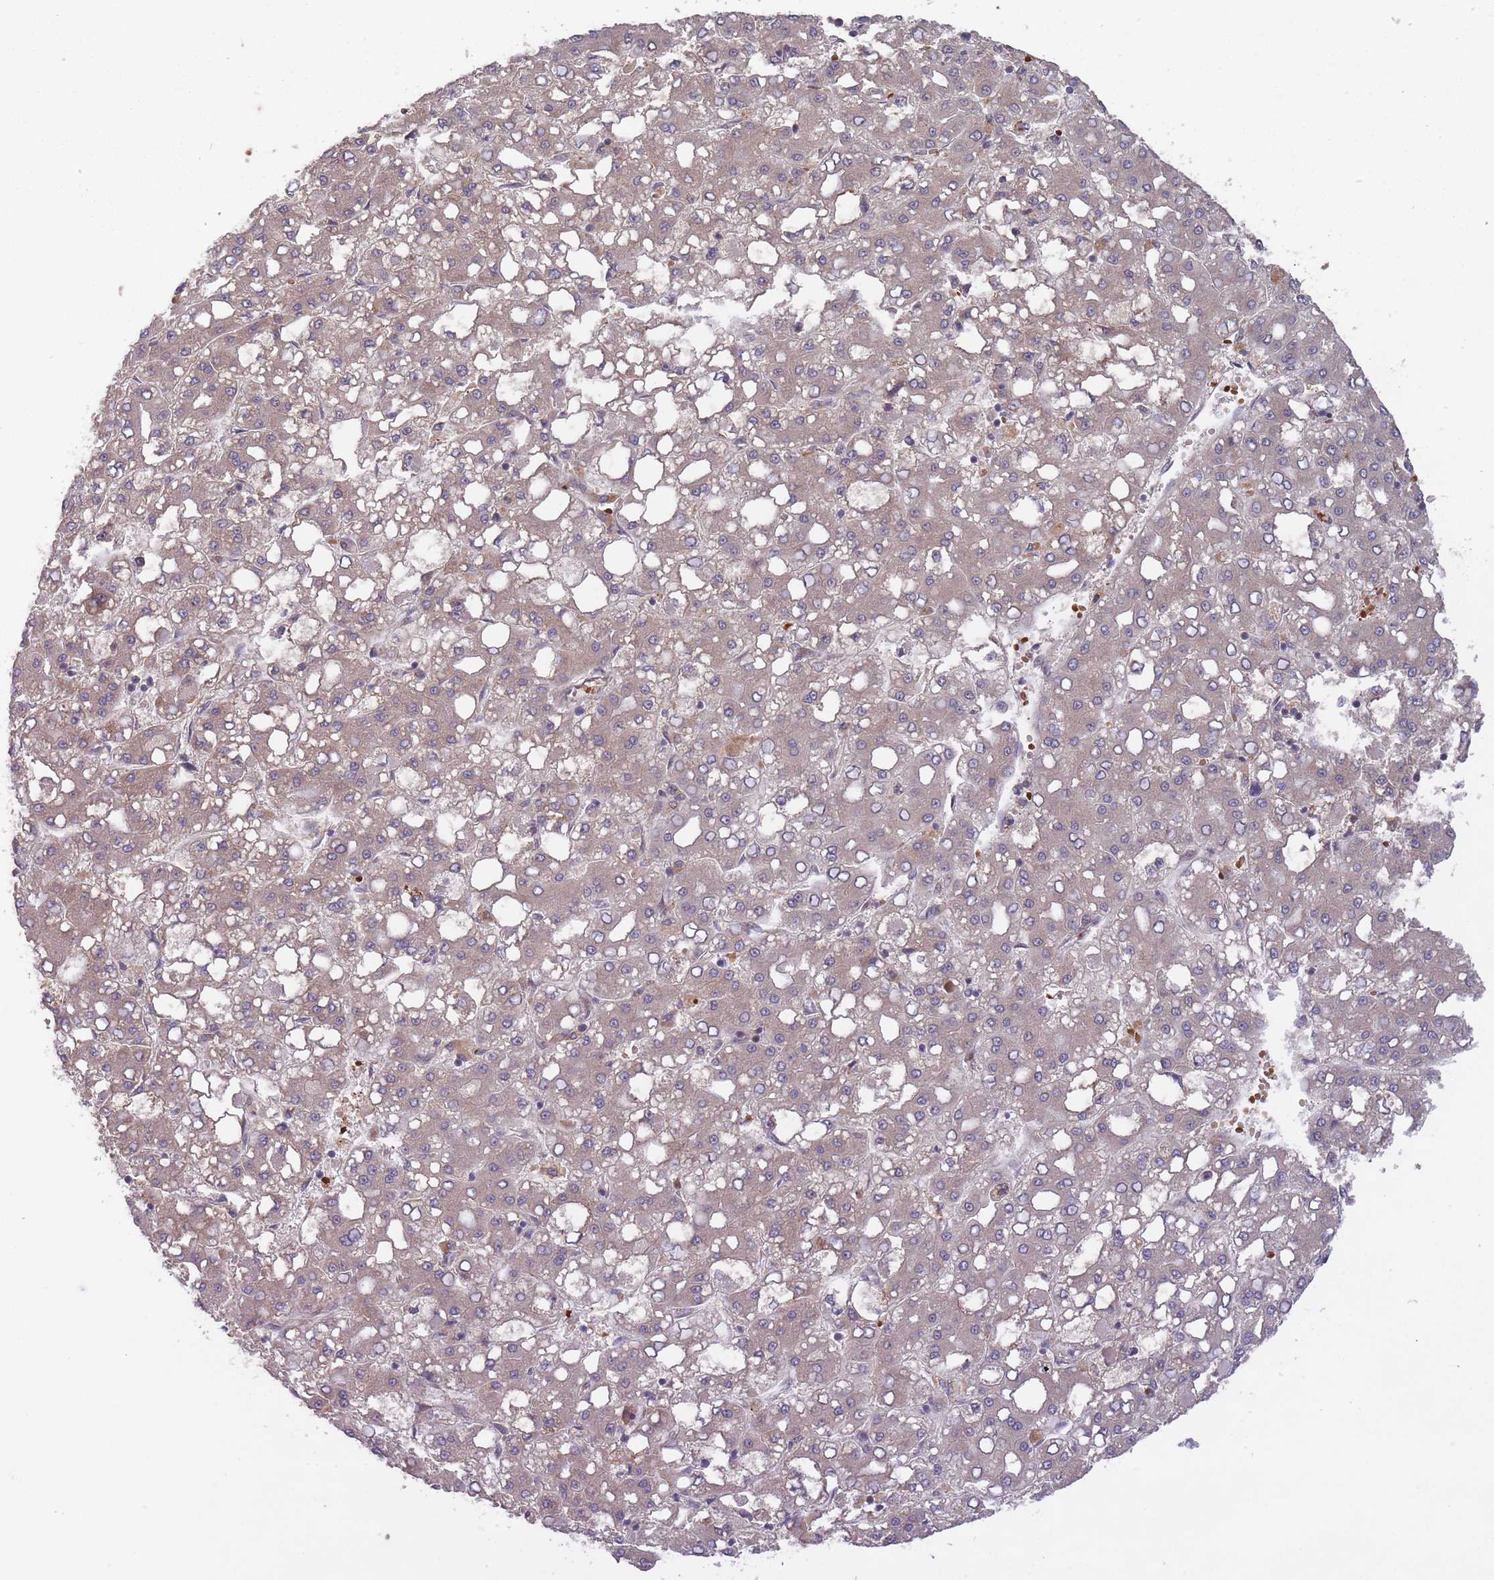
{"staining": {"intensity": "negative", "quantity": "none", "location": "none"}, "tissue": "liver cancer", "cell_type": "Tumor cells", "image_type": "cancer", "snomed": [{"axis": "morphology", "description": "Carcinoma, Hepatocellular, NOS"}, {"axis": "topography", "description": "Liver"}], "caption": "The photomicrograph demonstrates no staining of tumor cells in liver cancer.", "gene": "SECTM1", "patient": {"sex": "male", "age": 65}}